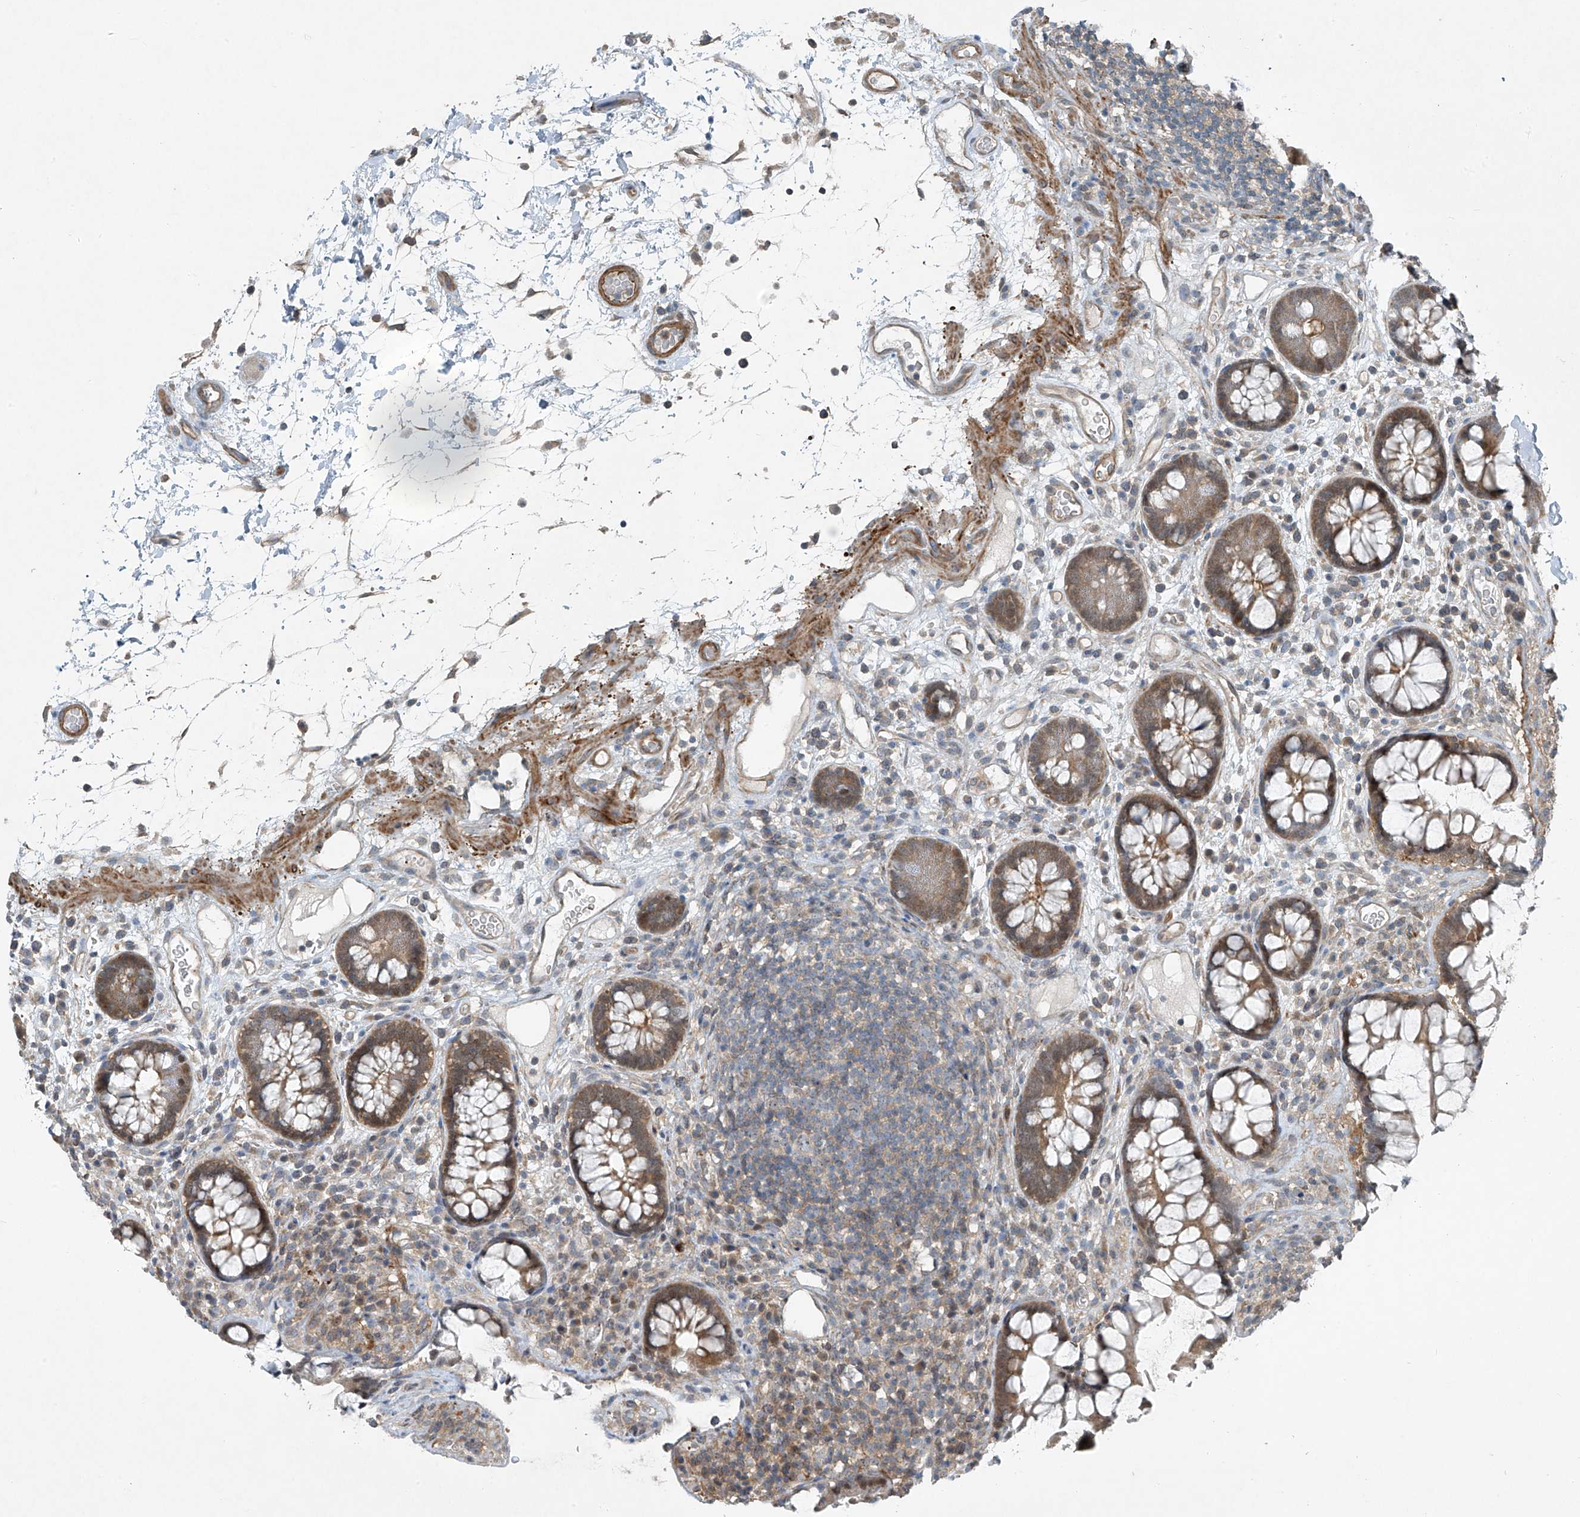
{"staining": {"intensity": "moderate", "quantity": ">75%", "location": "cytoplasmic/membranous"}, "tissue": "colon", "cell_type": "Endothelial cells", "image_type": "normal", "snomed": [{"axis": "morphology", "description": "Normal tissue, NOS"}, {"axis": "topography", "description": "Colon"}], "caption": "DAB immunohistochemical staining of benign colon shows moderate cytoplasmic/membranous protein expression in about >75% of endothelial cells.", "gene": "PPCS", "patient": {"sex": "female", "age": 79}}